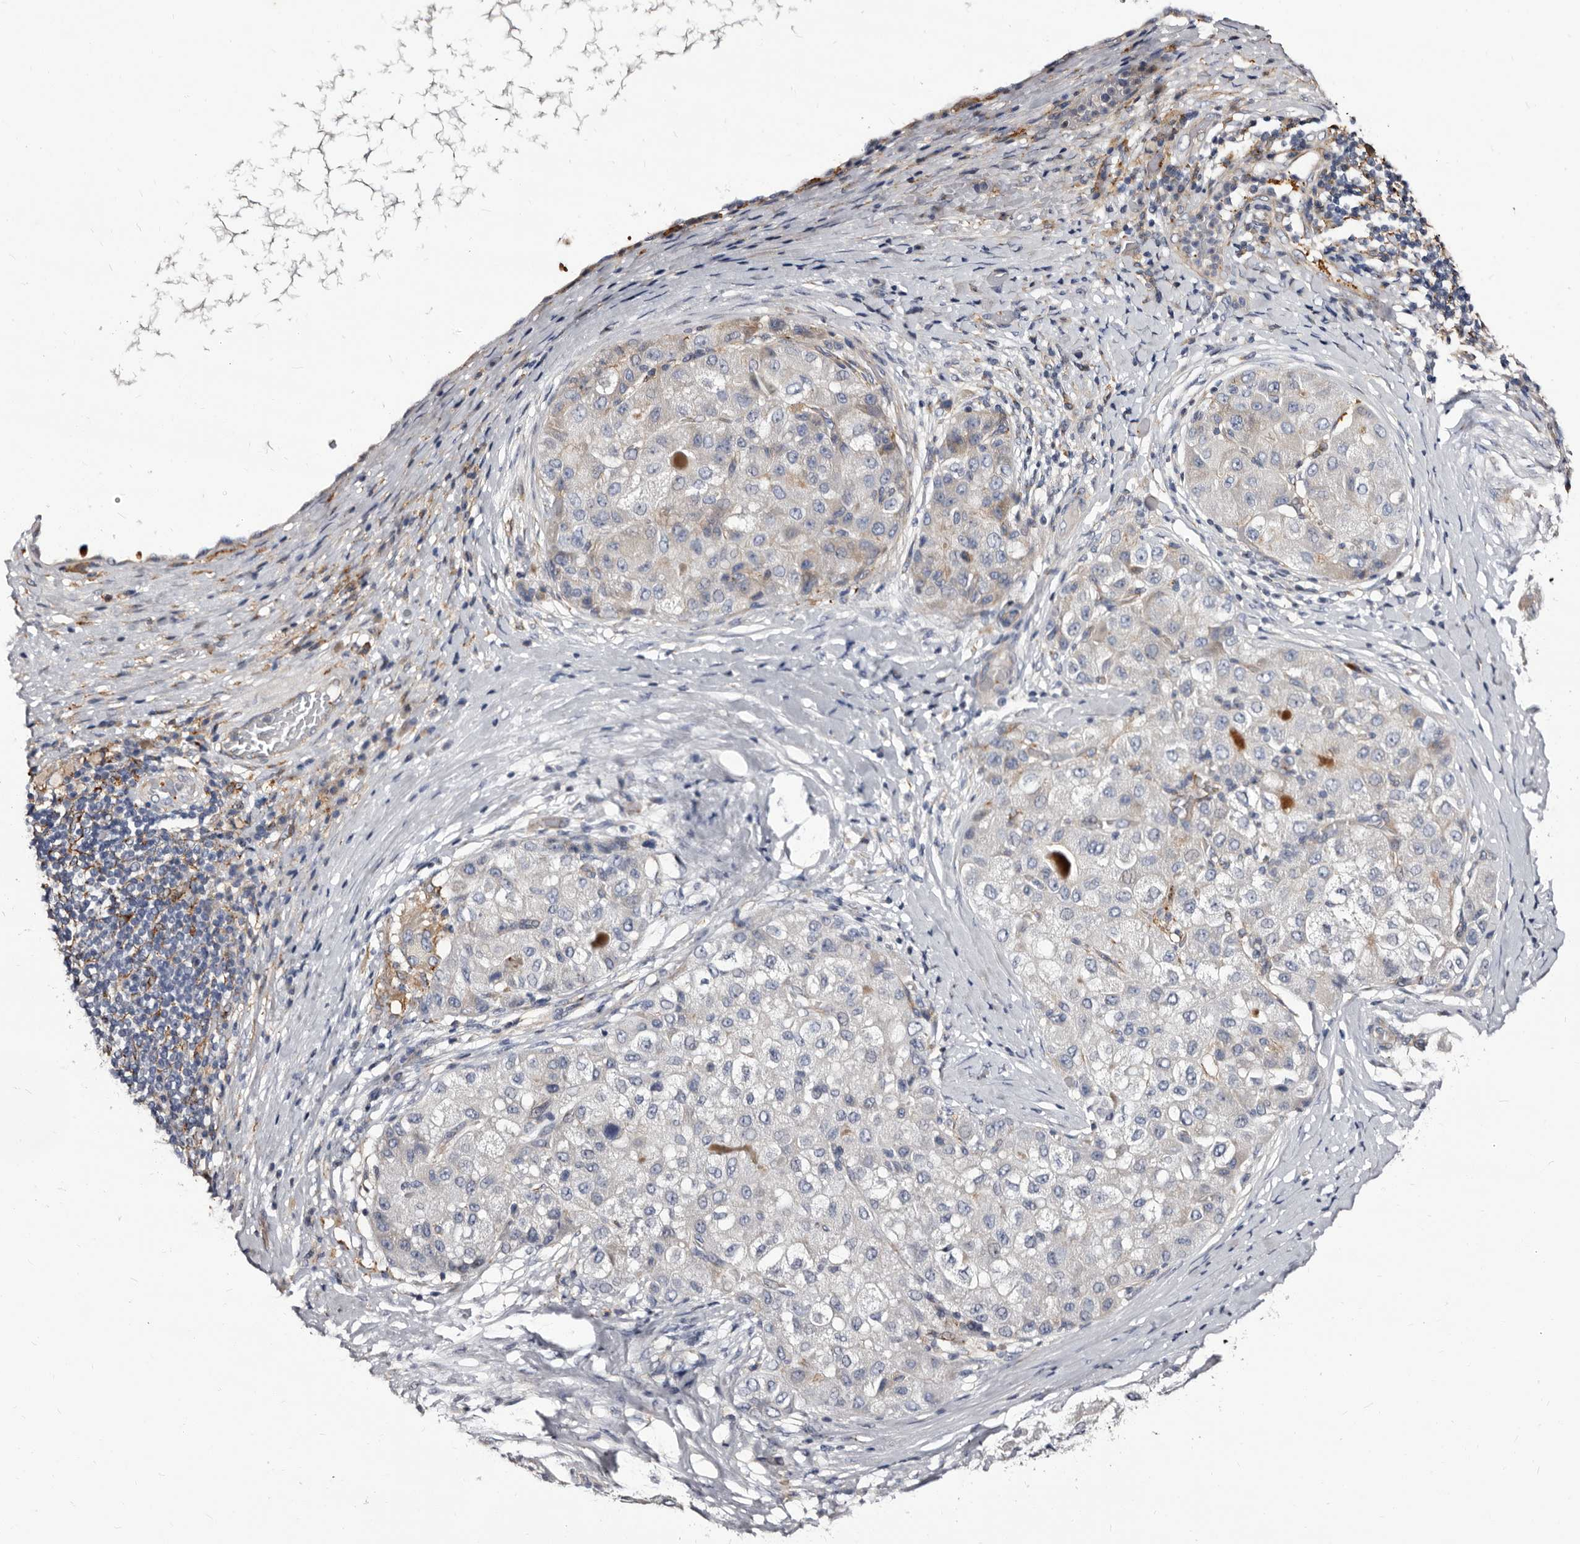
{"staining": {"intensity": "negative", "quantity": "none", "location": "none"}, "tissue": "liver cancer", "cell_type": "Tumor cells", "image_type": "cancer", "snomed": [{"axis": "morphology", "description": "Carcinoma, Hepatocellular, NOS"}, {"axis": "topography", "description": "Liver"}], "caption": "Hepatocellular carcinoma (liver) was stained to show a protein in brown. There is no significant staining in tumor cells.", "gene": "AUNIP", "patient": {"sex": "male", "age": 80}}